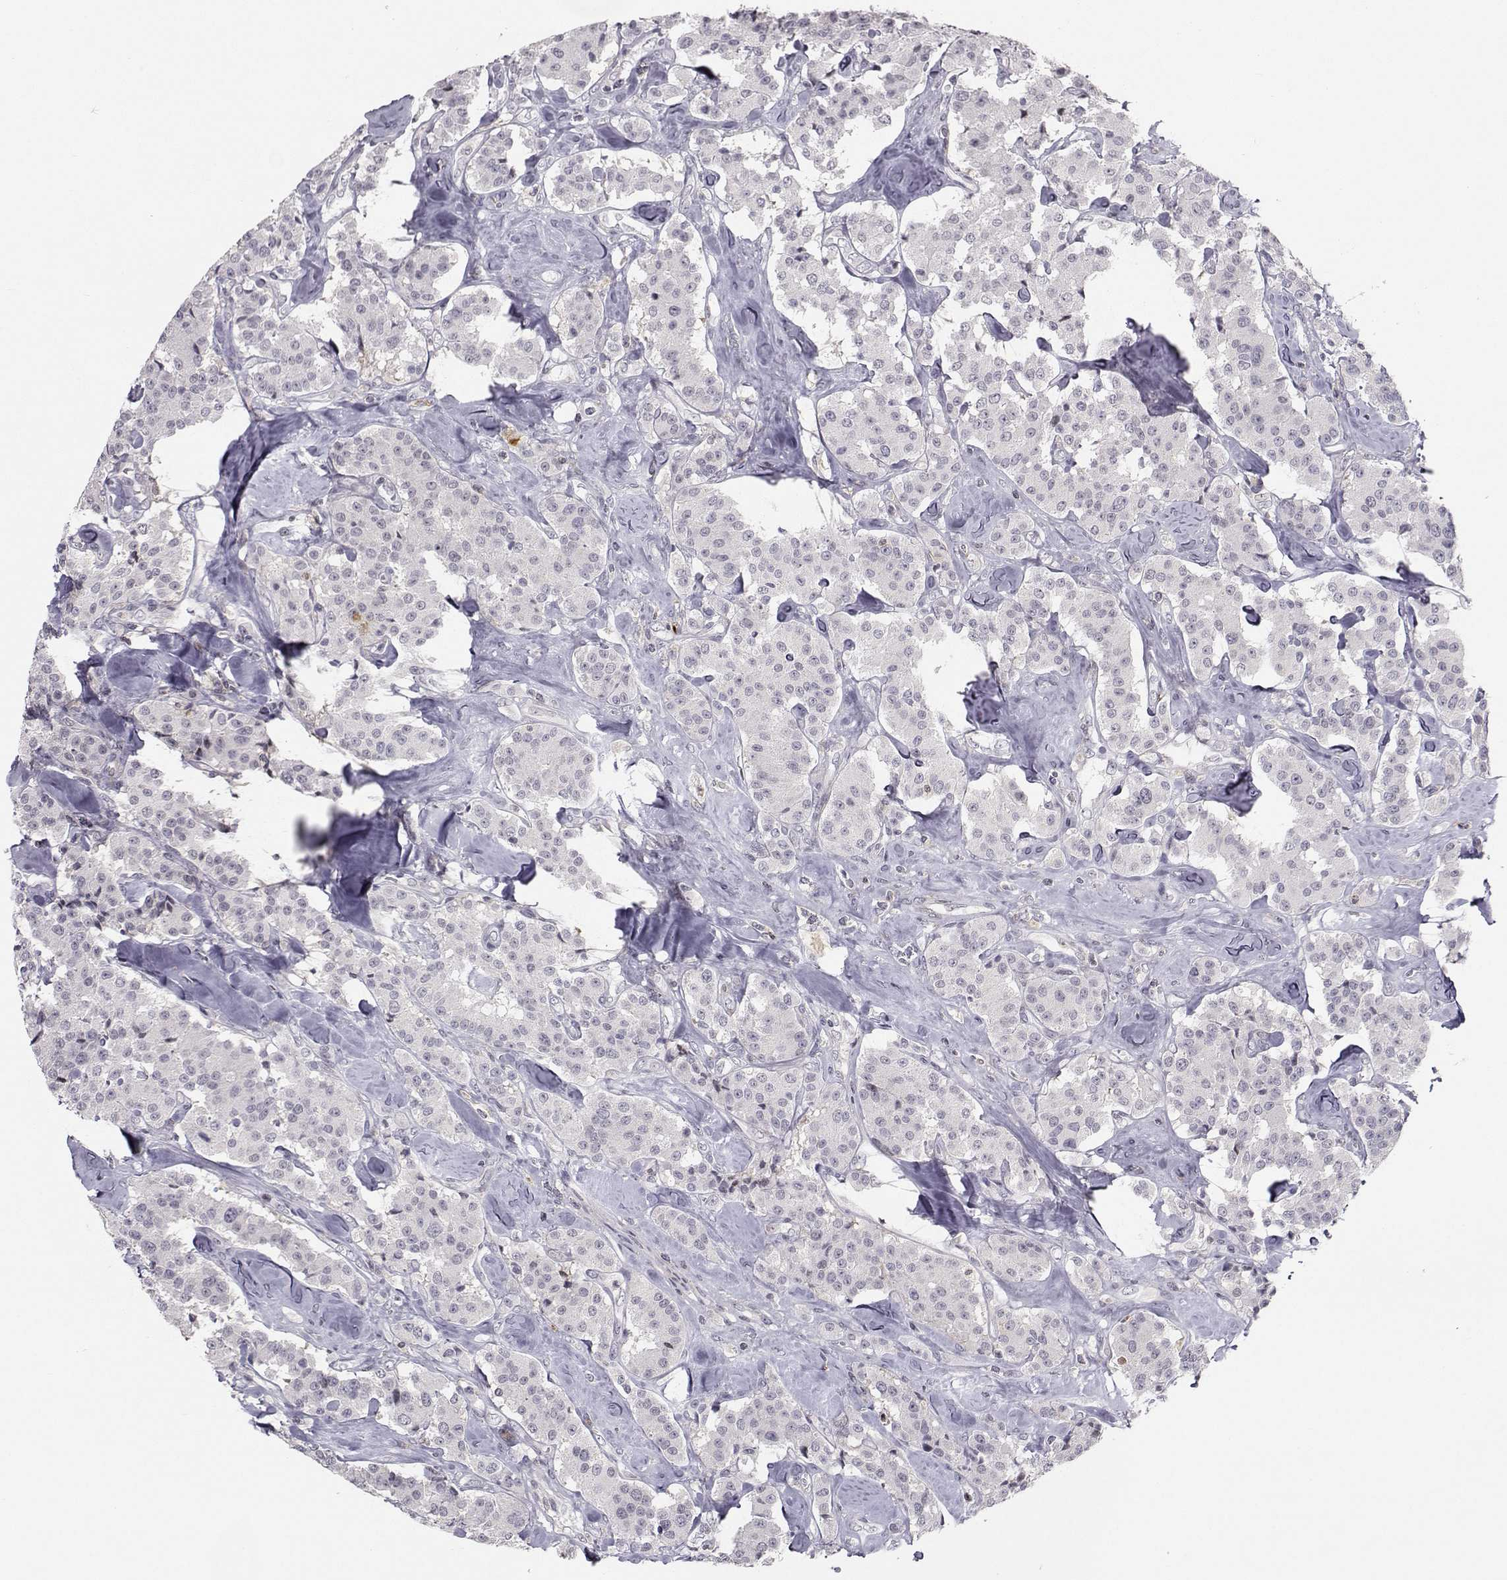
{"staining": {"intensity": "negative", "quantity": "none", "location": "none"}, "tissue": "carcinoid", "cell_type": "Tumor cells", "image_type": "cancer", "snomed": [{"axis": "morphology", "description": "Carcinoid, malignant, NOS"}, {"axis": "topography", "description": "Pancreas"}], "caption": "Immunohistochemical staining of human carcinoid demonstrates no significant positivity in tumor cells.", "gene": "PCP4L1", "patient": {"sex": "male", "age": 41}}